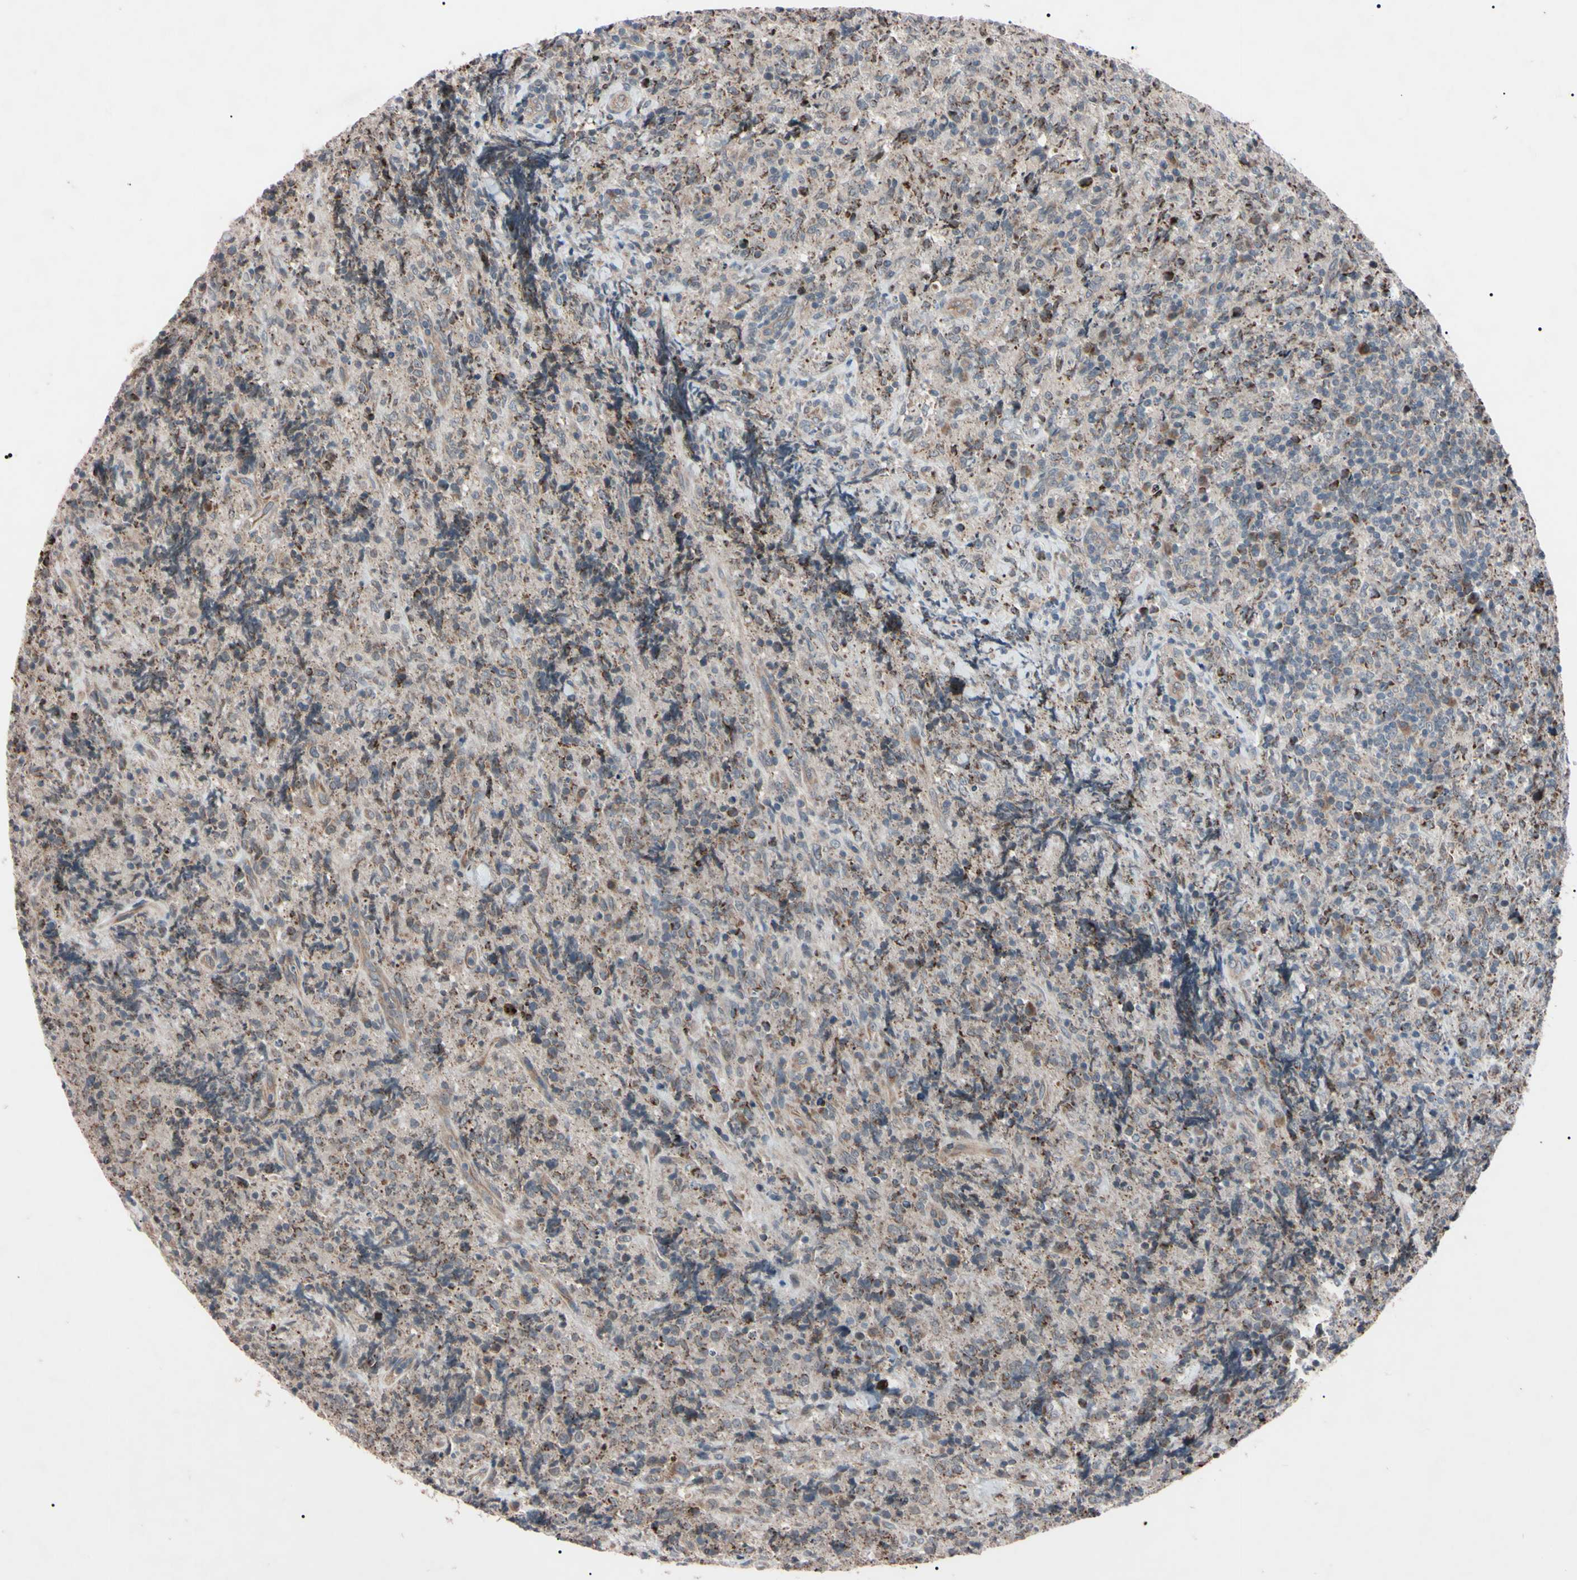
{"staining": {"intensity": "weak", "quantity": "25%-75%", "location": "cytoplasmic/membranous"}, "tissue": "lymphoma", "cell_type": "Tumor cells", "image_type": "cancer", "snomed": [{"axis": "morphology", "description": "Malignant lymphoma, non-Hodgkin's type, High grade"}, {"axis": "topography", "description": "Tonsil"}], "caption": "The histopathology image reveals a brown stain indicating the presence of a protein in the cytoplasmic/membranous of tumor cells in malignant lymphoma, non-Hodgkin's type (high-grade). (brown staining indicates protein expression, while blue staining denotes nuclei).", "gene": "TNFRSF1A", "patient": {"sex": "female", "age": 36}}